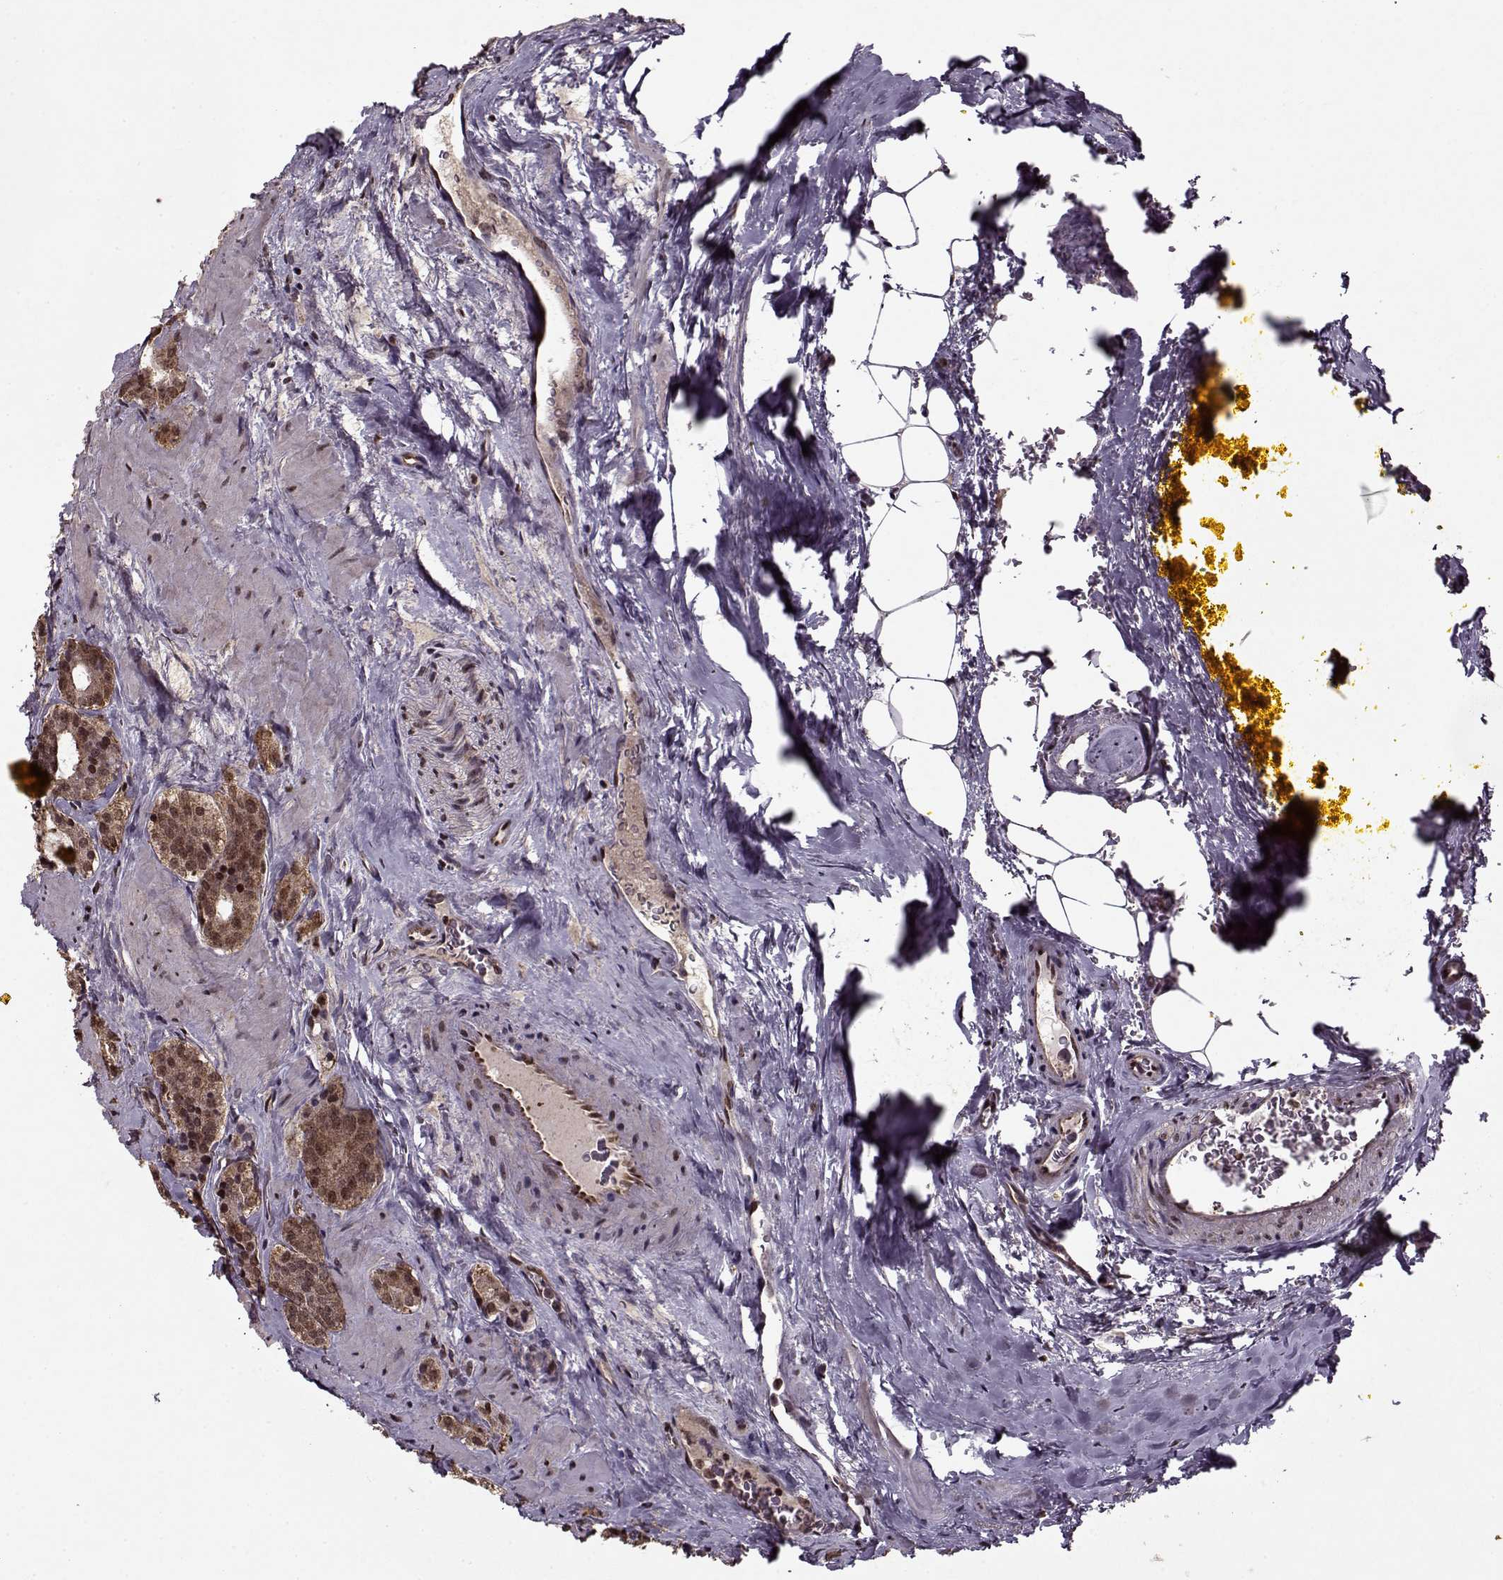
{"staining": {"intensity": "strong", "quantity": ">75%", "location": "cytoplasmic/membranous,nuclear"}, "tissue": "prostate cancer", "cell_type": "Tumor cells", "image_type": "cancer", "snomed": [{"axis": "morphology", "description": "Adenocarcinoma, NOS"}, {"axis": "morphology", "description": "Adenocarcinoma, High grade"}, {"axis": "topography", "description": "Prostate"}], "caption": "Immunohistochemistry (IHC) micrograph of human adenocarcinoma (prostate) stained for a protein (brown), which shows high levels of strong cytoplasmic/membranous and nuclear expression in about >75% of tumor cells.", "gene": "PSMA7", "patient": {"sex": "male", "age": 62}}